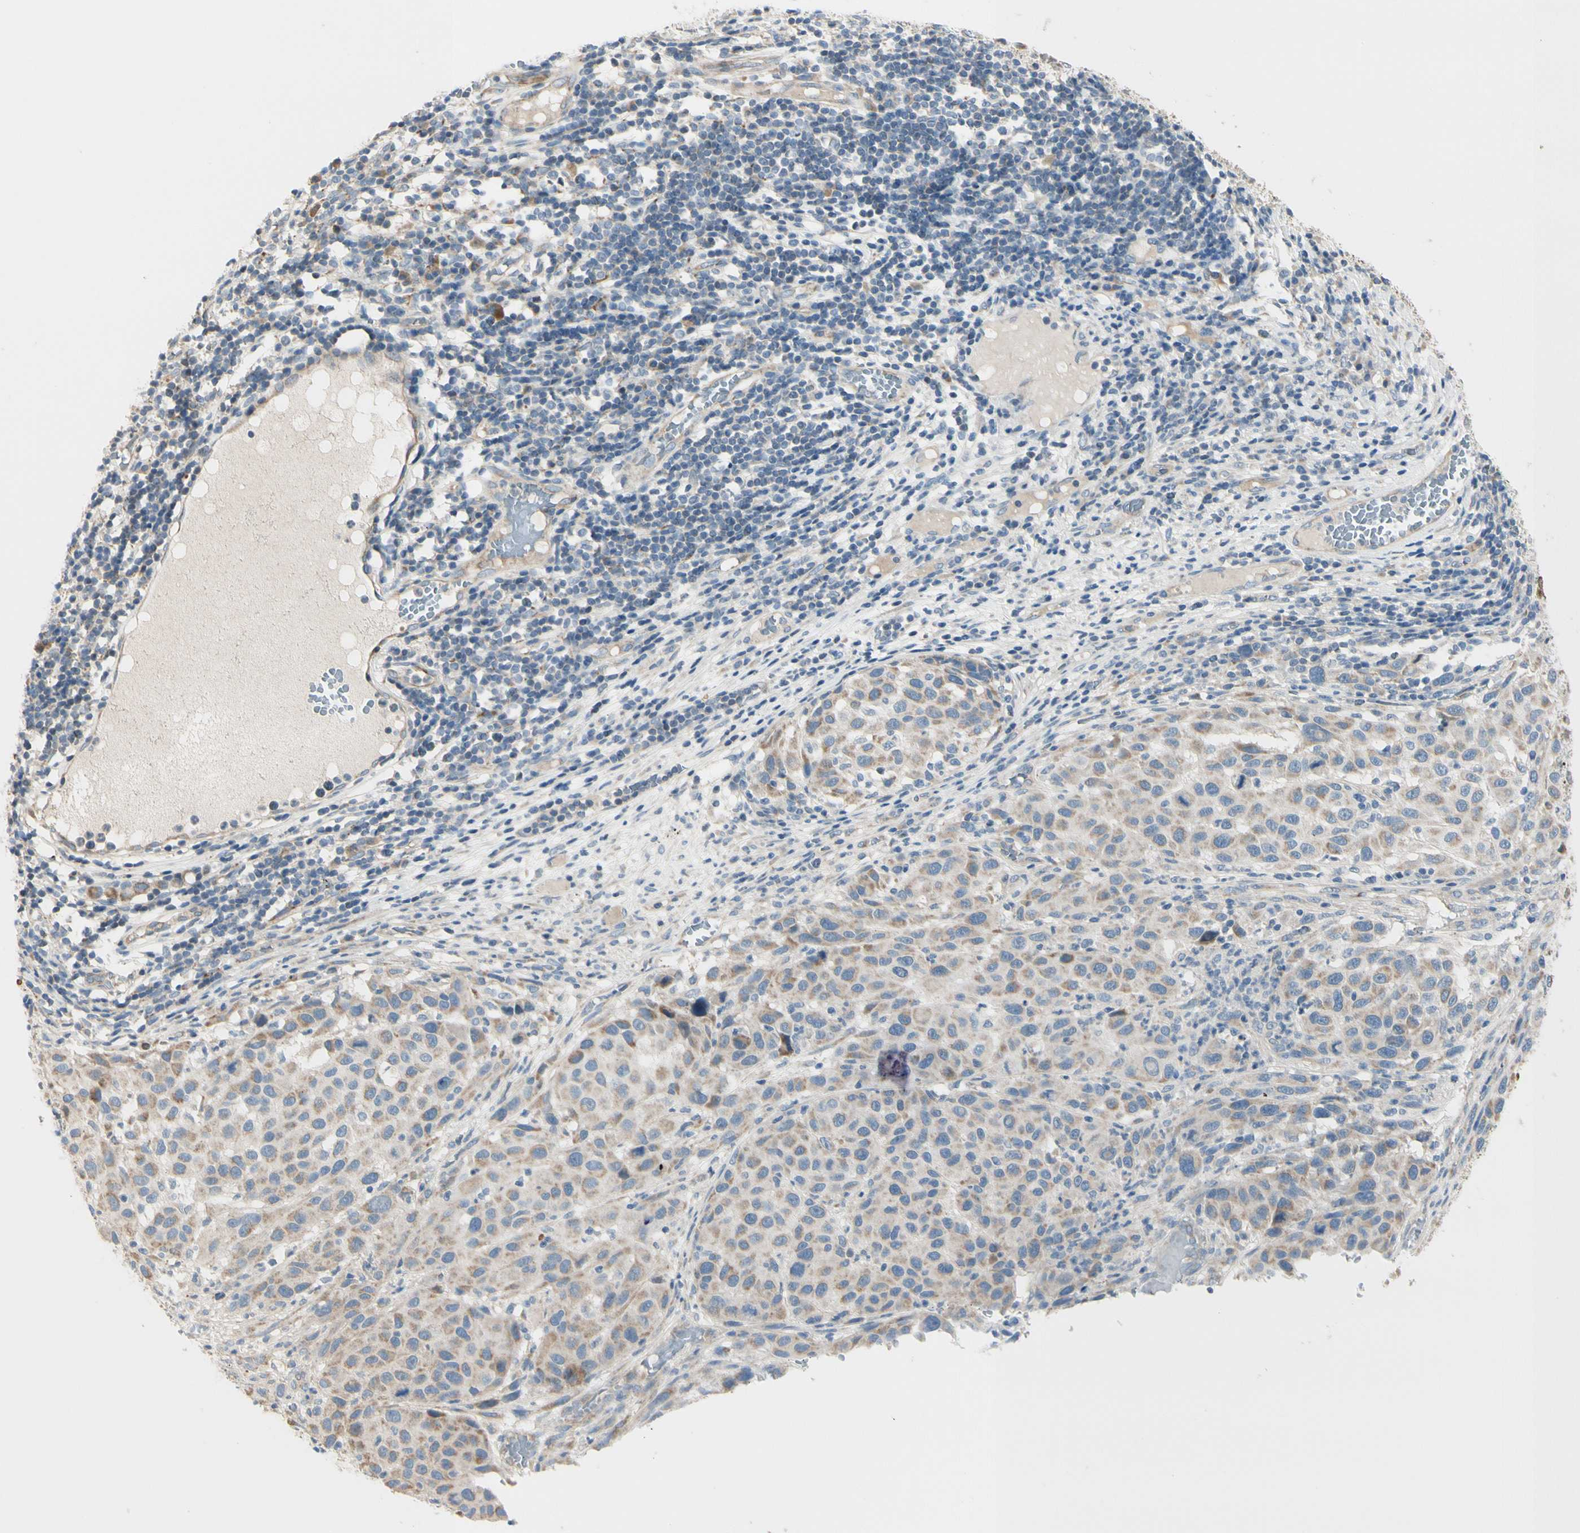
{"staining": {"intensity": "weak", "quantity": ">75%", "location": "cytoplasmic/membranous"}, "tissue": "melanoma", "cell_type": "Tumor cells", "image_type": "cancer", "snomed": [{"axis": "morphology", "description": "Malignant melanoma, Metastatic site"}, {"axis": "topography", "description": "Lymph node"}], "caption": "A brown stain highlights weak cytoplasmic/membranous staining of a protein in human melanoma tumor cells.", "gene": "EPHA3", "patient": {"sex": "male", "age": 61}}